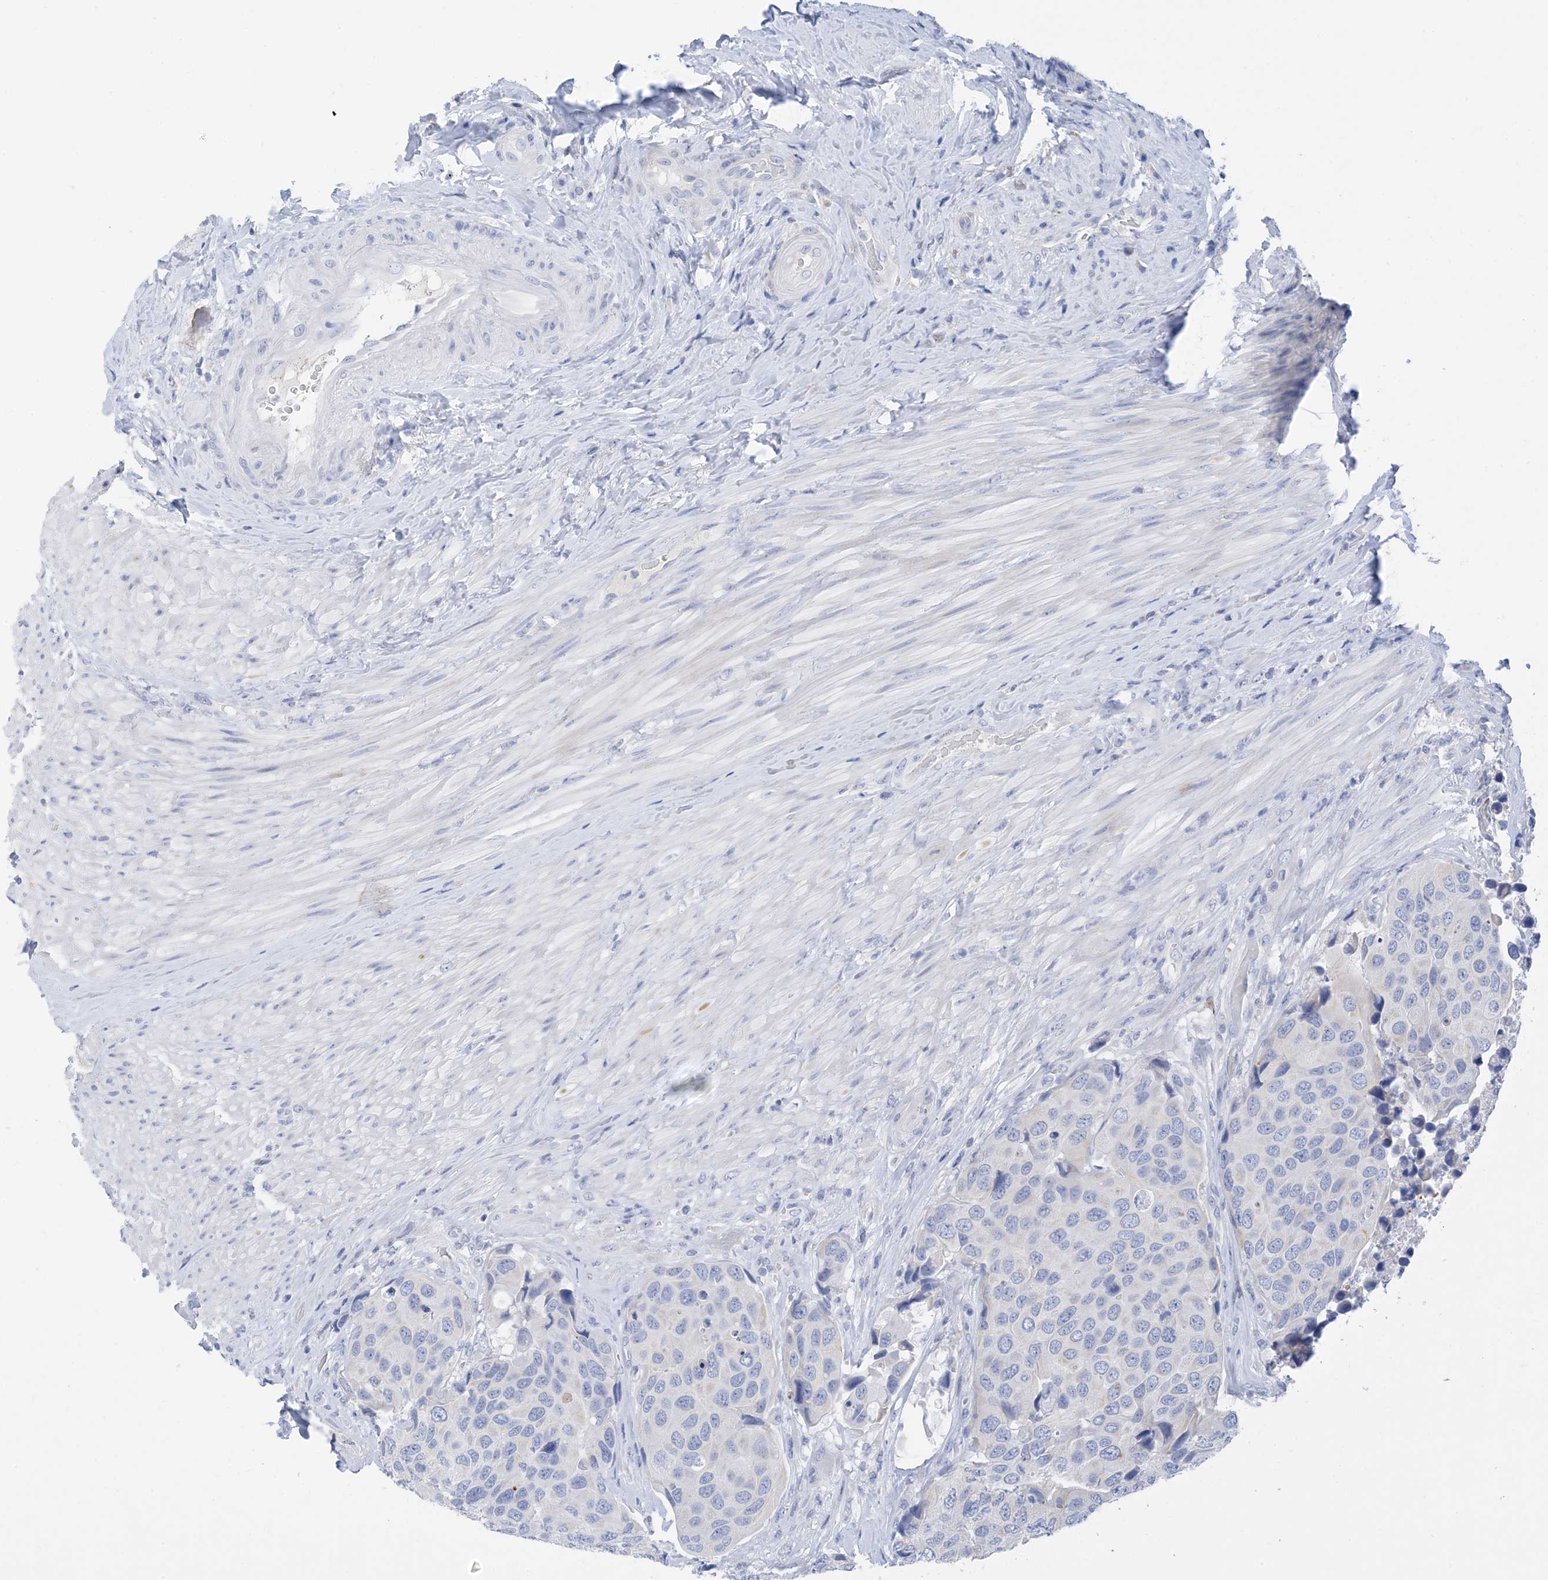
{"staining": {"intensity": "negative", "quantity": "none", "location": "none"}, "tissue": "urothelial cancer", "cell_type": "Tumor cells", "image_type": "cancer", "snomed": [{"axis": "morphology", "description": "Urothelial carcinoma, High grade"}, {"axis": "topography", "description": "Urinary bladder"}], "caption": "High power microscopy photomicrograph of an immunohistochemistry histopathology image of urothelial cancer, revealing no significant expression in tumor cells. (DAB immunohistochemistry with hematoxylin counter stain).", "gene": "PLK4", "patient": {"sex": "male", "age": 74}}